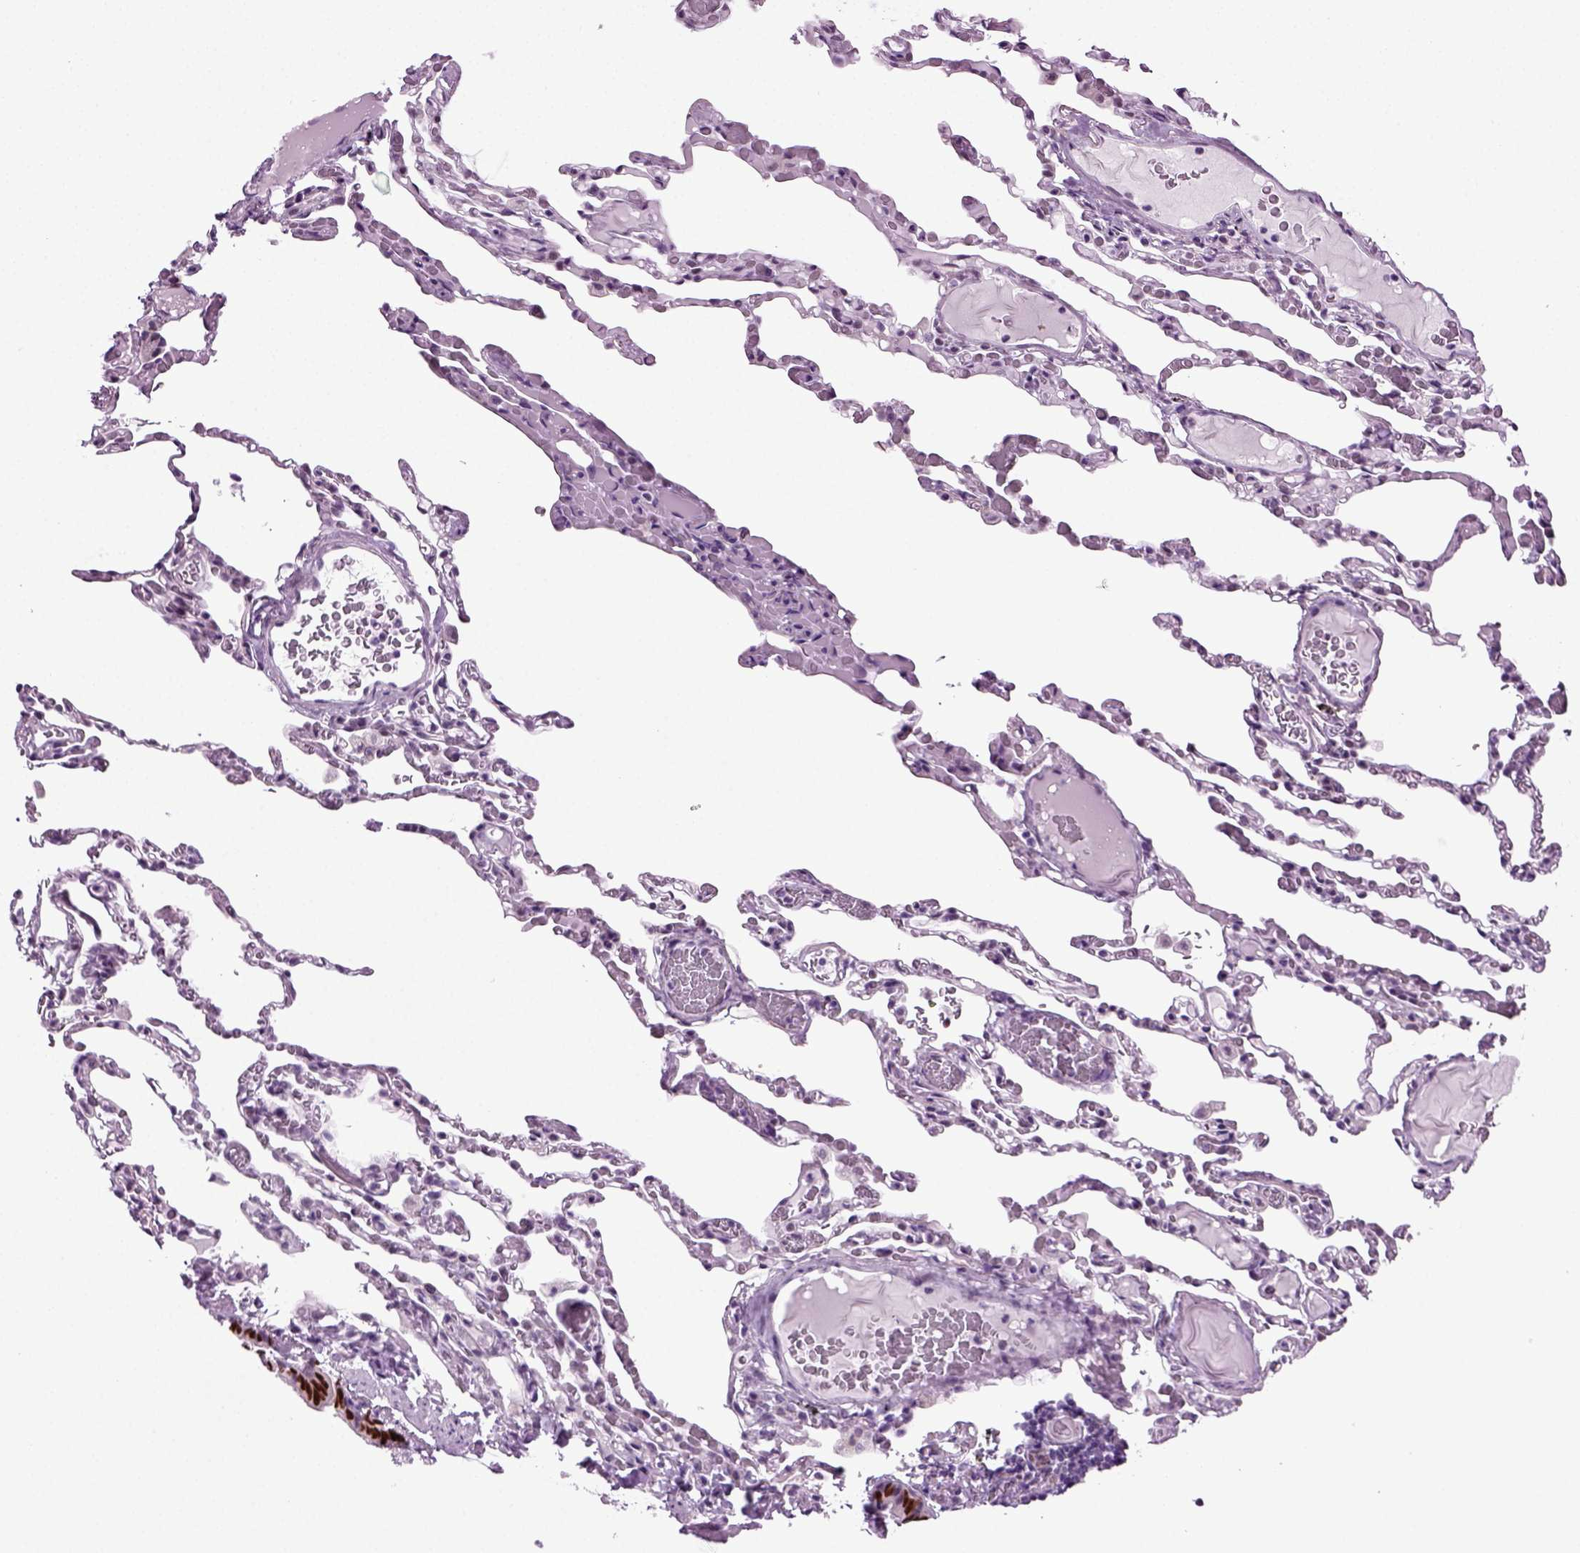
{"staining": {"intensity": "negative", "quantity": "none", "location": "none"}, "tissue": "lung", "cell_type": "Alveolar cells", "image_type": "normal", "snomed": [{"axis": "morphology", "description": "Normal tissue, NOS"}, {"axis": "topography", "description": "Lung"}], "caption": "DAB immunohistochemical staining of normal lung reveals no significant staining in alveolar cells.", "gene": "RFX3", "patient": {"sex": "female", "age": 43}}